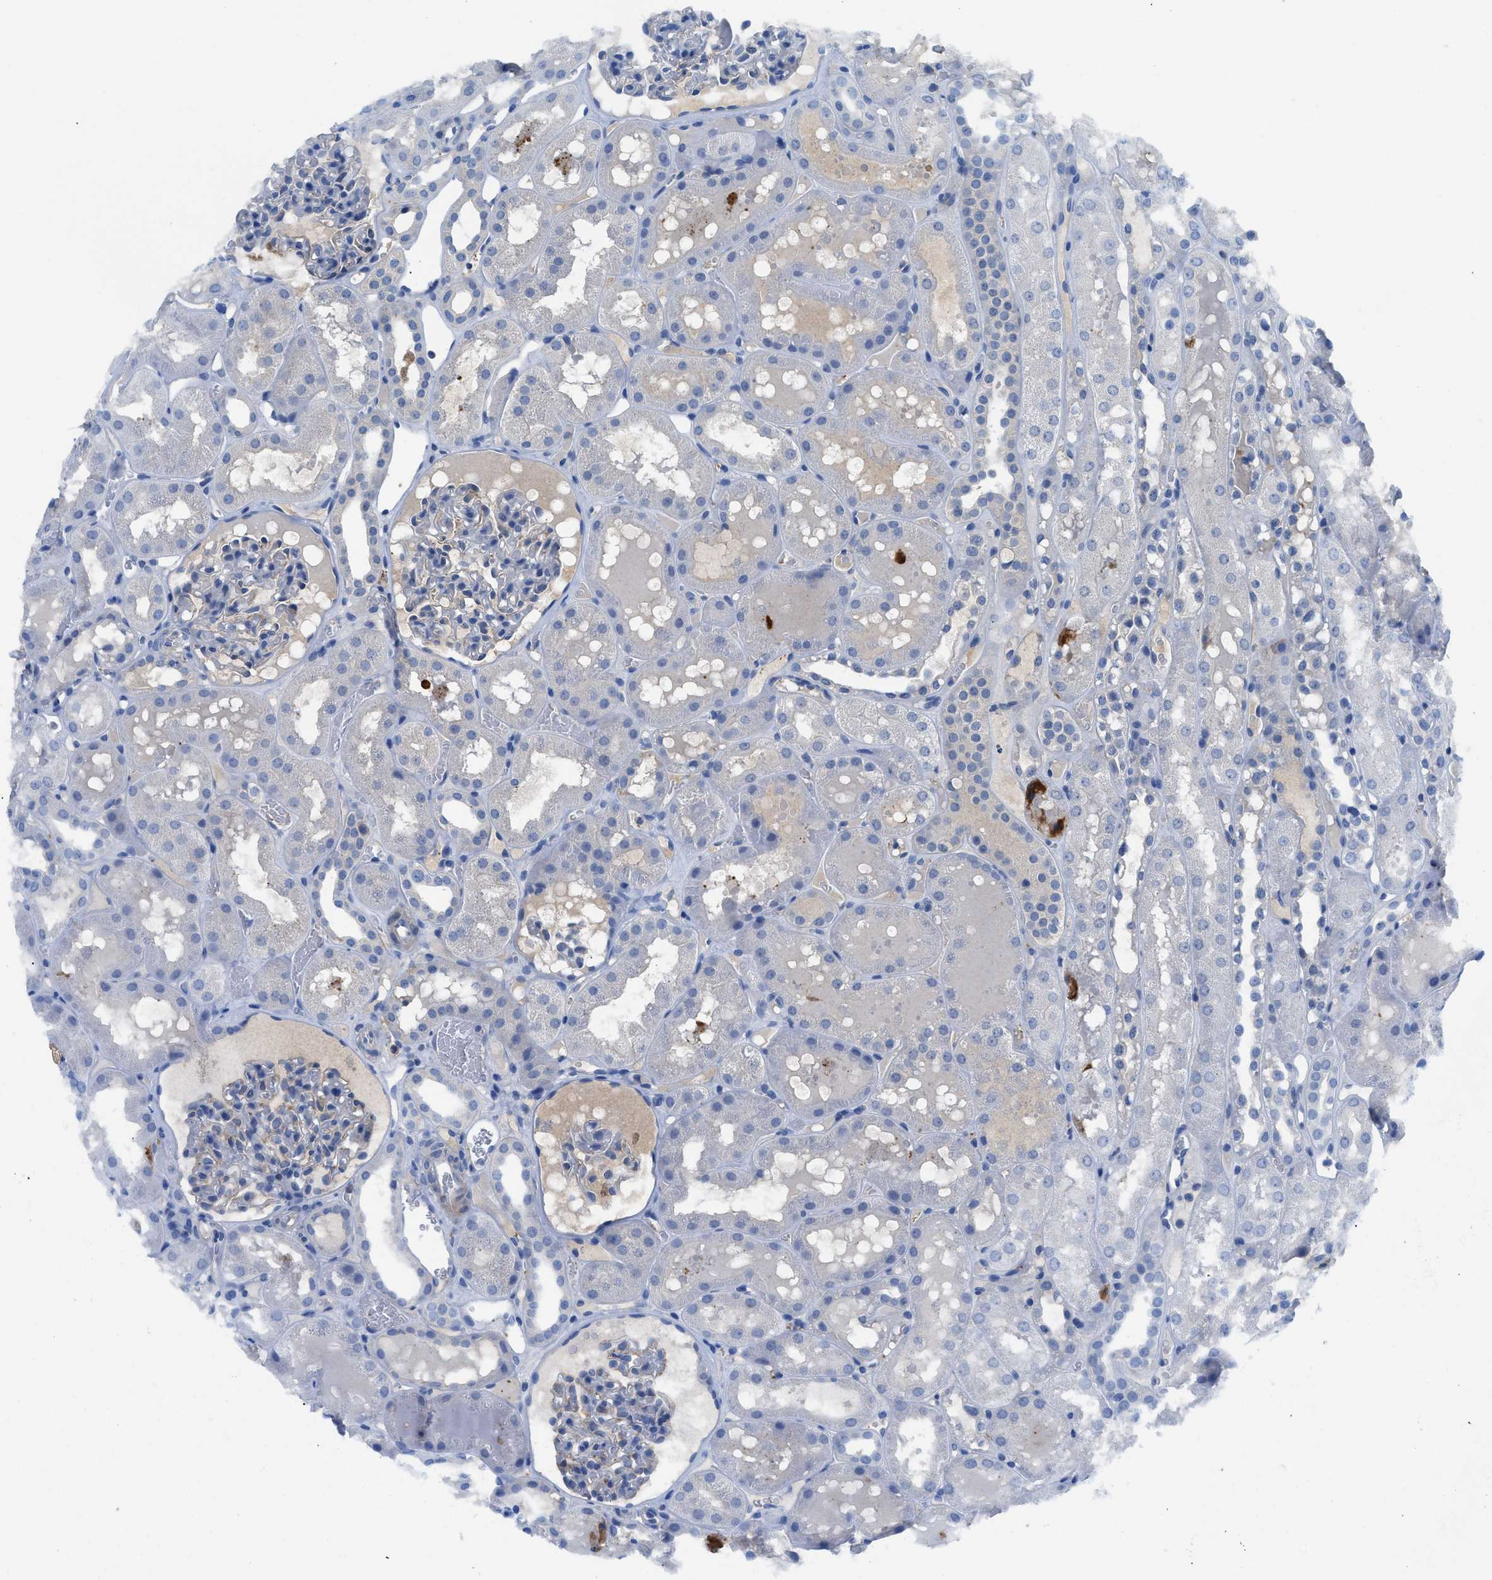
{"staining": {"intensity": "negative", "quantity": "none", "location": "none"}, "tissue": "kidney", "cell_type": "Cells in glomeruli", "image_type": "normal", "snomed": [{"axis": "morphology", "description": "Normal tissue, NOS"}, {"axis": "topography", "description": "Kidney"}, {"axis": "topography", "description": "Urinary bladder"}], "caption": "This is an immunohistochemistry (IHC) histopathology image of unremarkable human kidney. There is no positivity in cells in glomeruli.", "gene": "SLC10A6", "patient": {"sex": "male", "age": 16}}